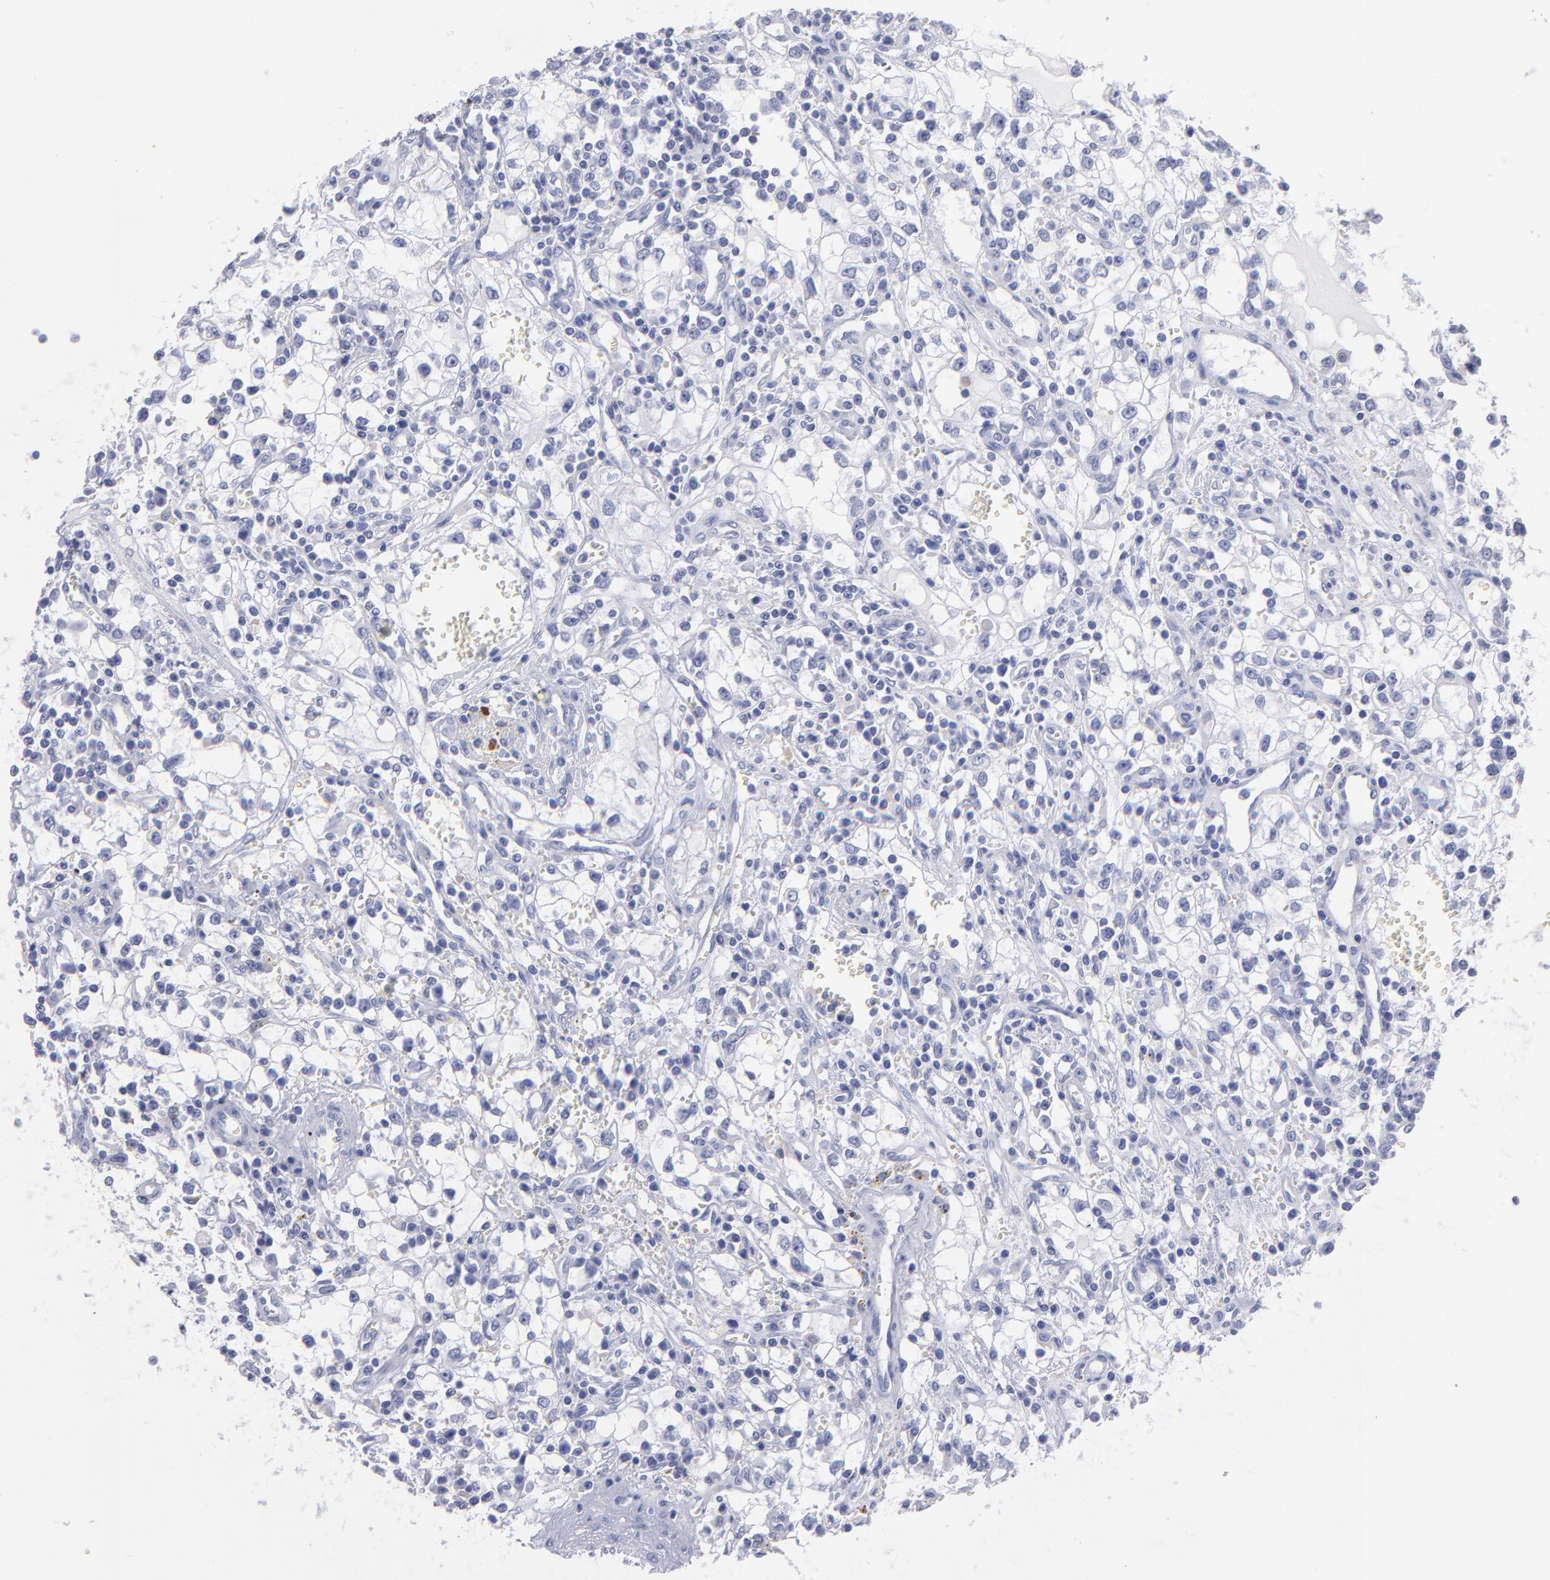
{"staining": {"intensity": "negative", "quantity": "none", "location": "none"}, "tissue": "renal cancer", "cell_type": "Tumor cells", "image_type": "cancer", "snomed": [{"axis": "morphology", "description": "Adenocarcinoma, NOS"}, {"axis": "topography", "description": "Kidney"}], "caption": "The photomicrograph reveals no staining of tumor cells in renal cancer (adenocarcinoma).", "gene": "MB", "patient": {"sex": "male", "age": 82}}